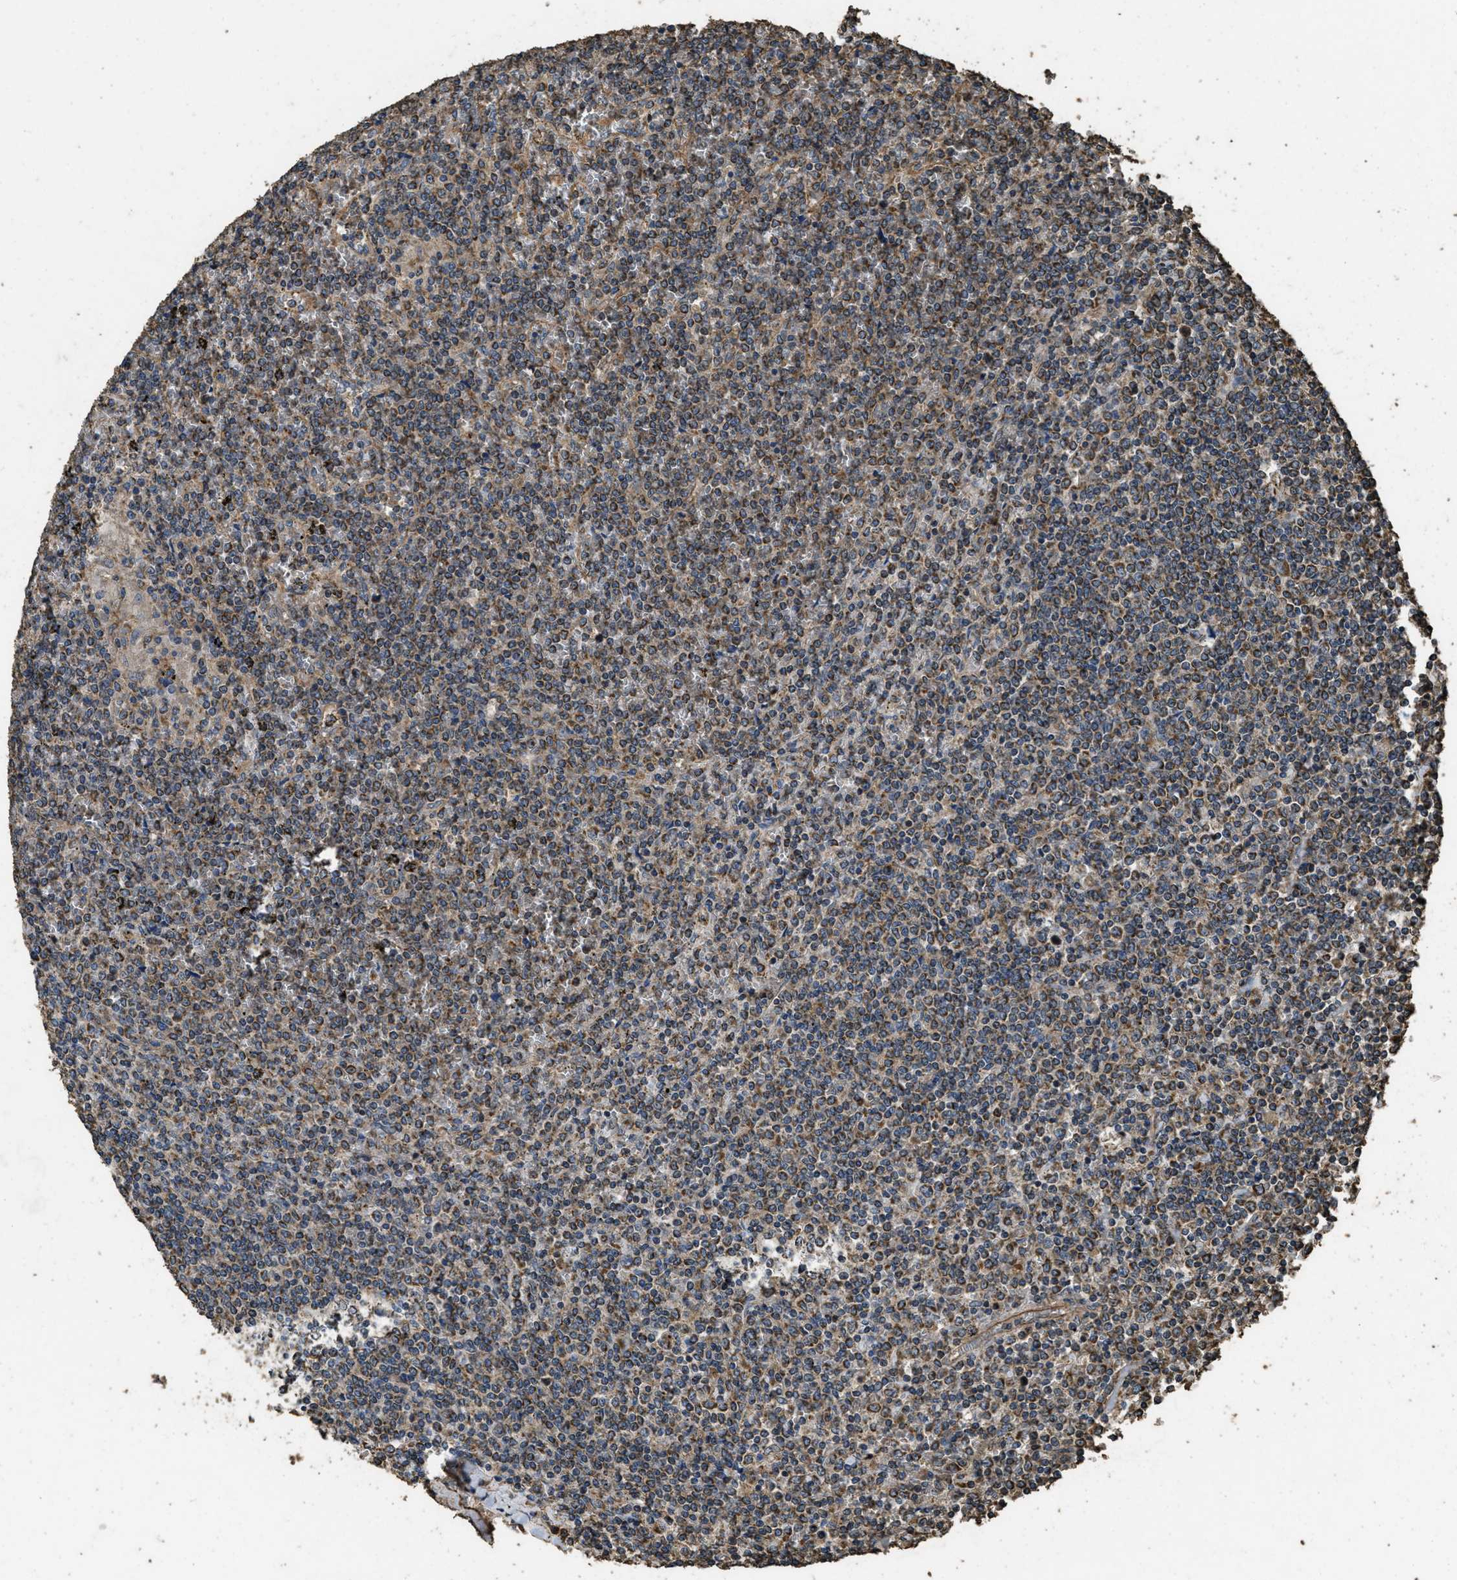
{"staining": {"intensity": "moderate", "quantity": ">75%", "location": "cytoplasmic/membranous"}, "tissue": "lymphoma", "cell_type": "Tumor cells", "image_type": "cancer", "snomed": [{"axis": "morphology", "description": "Malignant lymphoma, non-Hodgkin's type, Low grade"}, {"axis": "topography", "description": "Spleen"}], "caption": "The micrograph demonstrates staining of low-grade malignant lymphoma, non-Hodgkin's type, revealing moderate cytoplasmic/membranous protein staining (brown color) within tumor cells.", "gene": "CYRIA", "patient": {"sex": "female", "age": 19}}